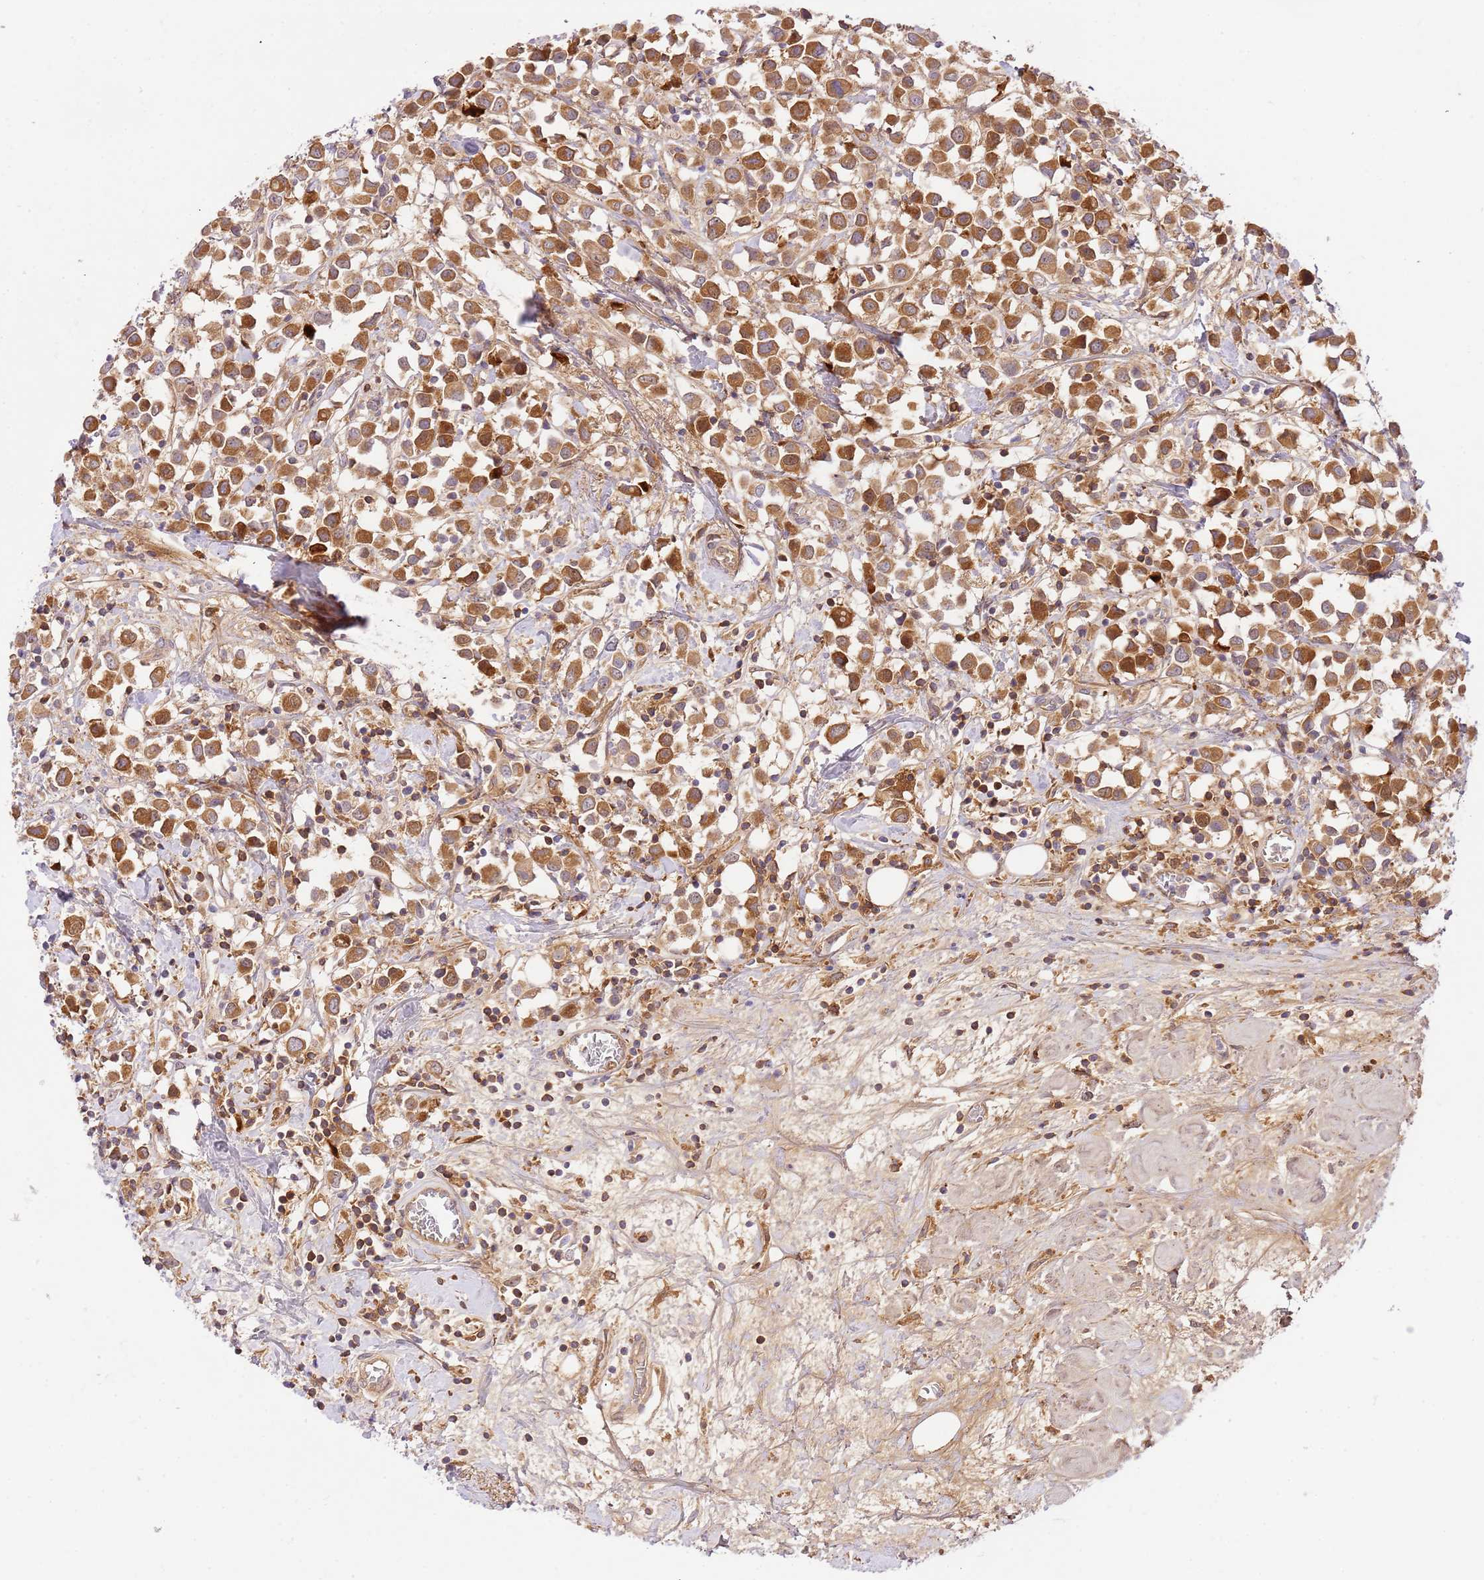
{"staining": {"intensity": "moderate", "quantity": ">75%", "location": "cytoplasmic/membranous"}, "tissue": "breast cancer", "cell_type": "Tumor cells", "image_type": "cancer", "snomed": [{"axis": "morphology", "description": "Duct carcinoma"}, {"axis": "topography", "description": "Breast"}], "caption": "Breast intraductal carcinoma was stained to show a protein in brown. There is medium levels of moderate cytoplasmic/membranous staining in about >75% of tumor cells.", "gene": "C8G", "patient": {"sex": "female", "age": 61}}